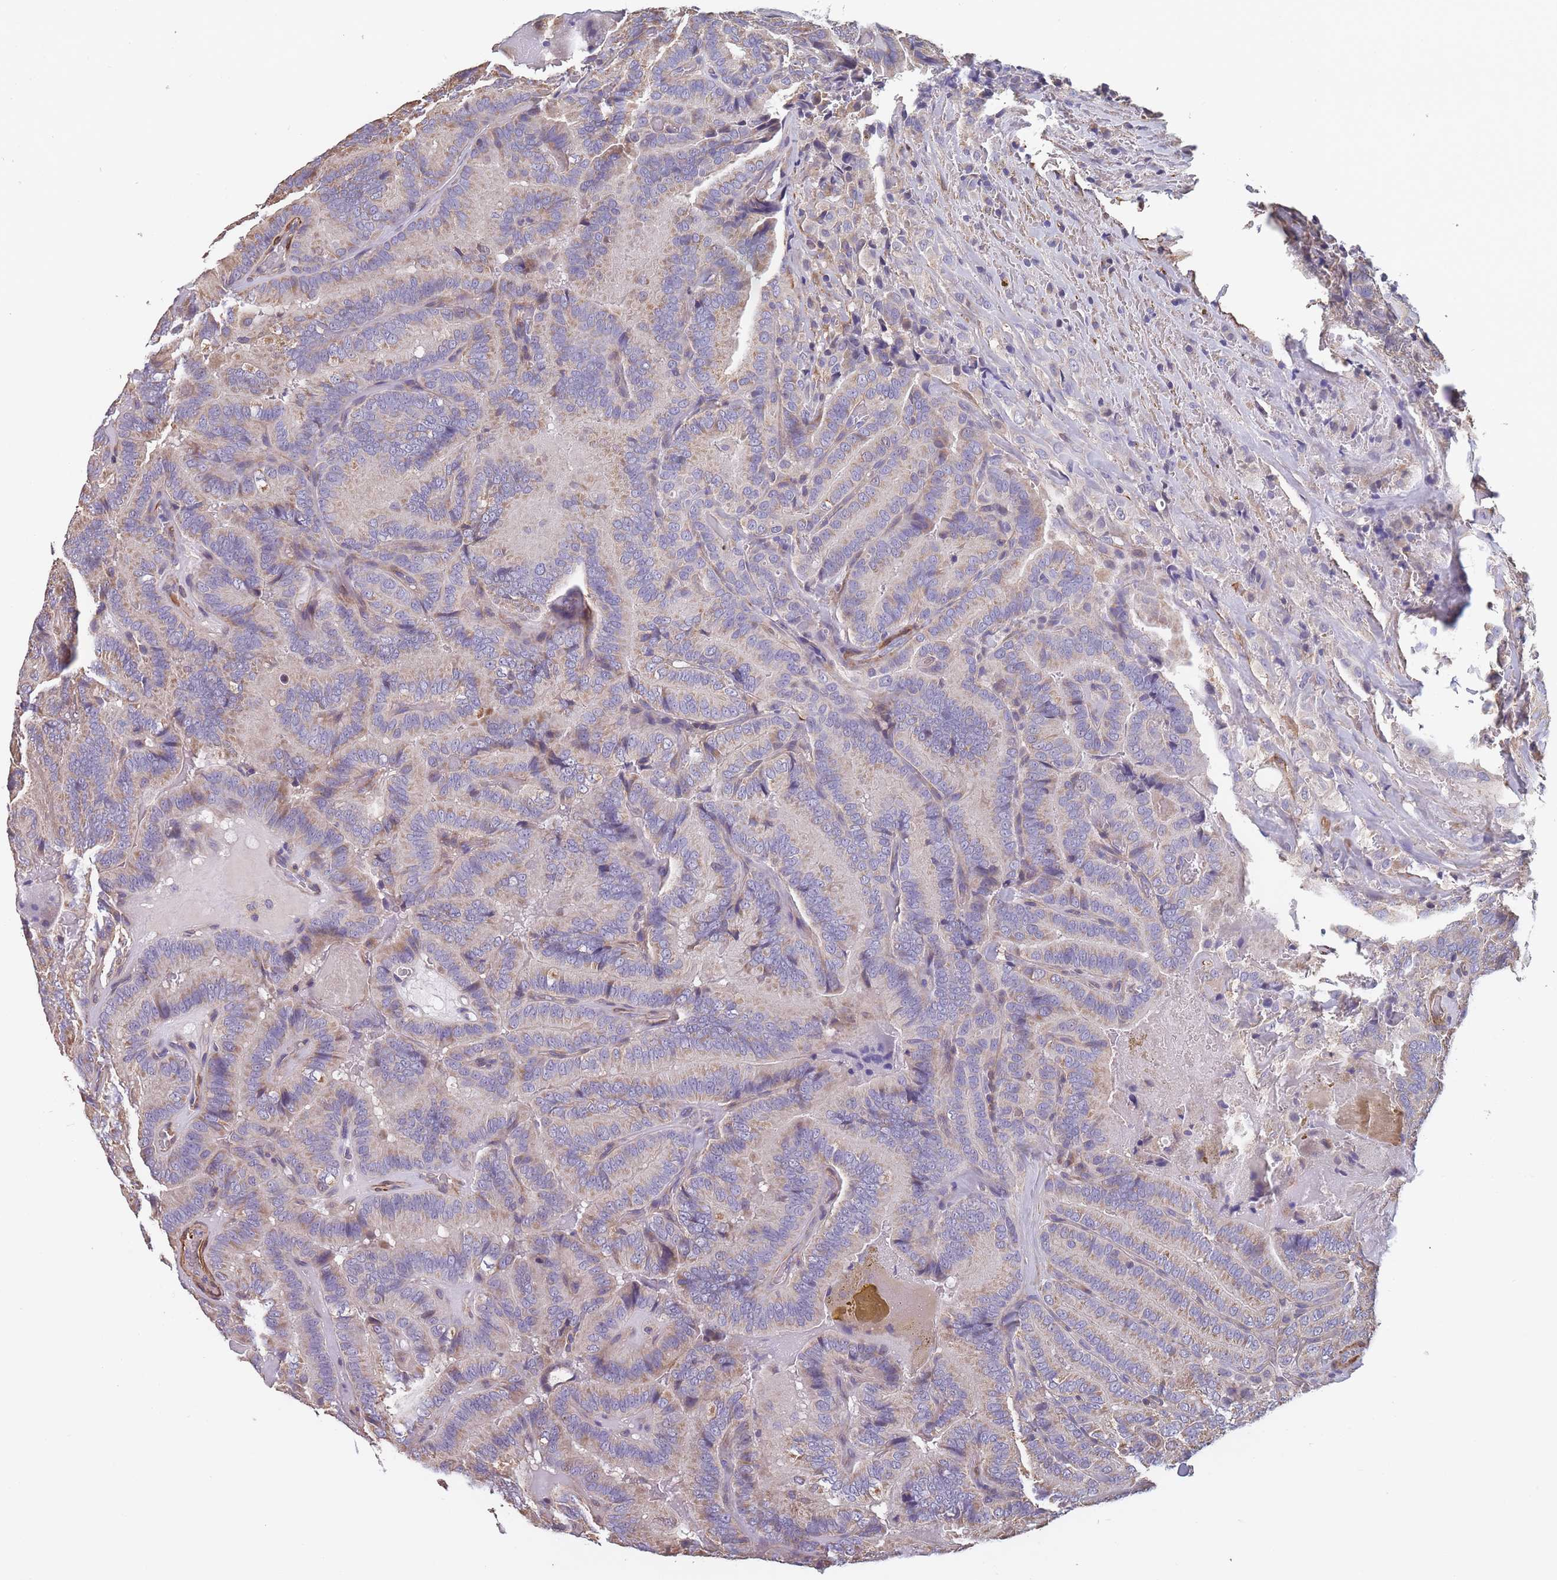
{"staining": {"intensity": "weak", "quantity": "25%-75%", "location": "cytoplasmic/membranous"}, "tissue": "thyroid cancer", "cell_type": "Tumor cells", "image_type": "cancer", "snomed": [{"axis": "morphology", "description": "Papillary adenocarcinoma, NOS"}, {"axis": "topography", "description": "Thyroid gland"}], "caption": "Immunohistochemistry (IHC) (DAB) staining of human thyroid papillary adenocarcinoma demonstrates weak cytoplasmic/membranous protein positivity in about 25%-75% of tumor cells.", "gene": "TOMM40L", "patient": {"sex": "male", "age": 61}}